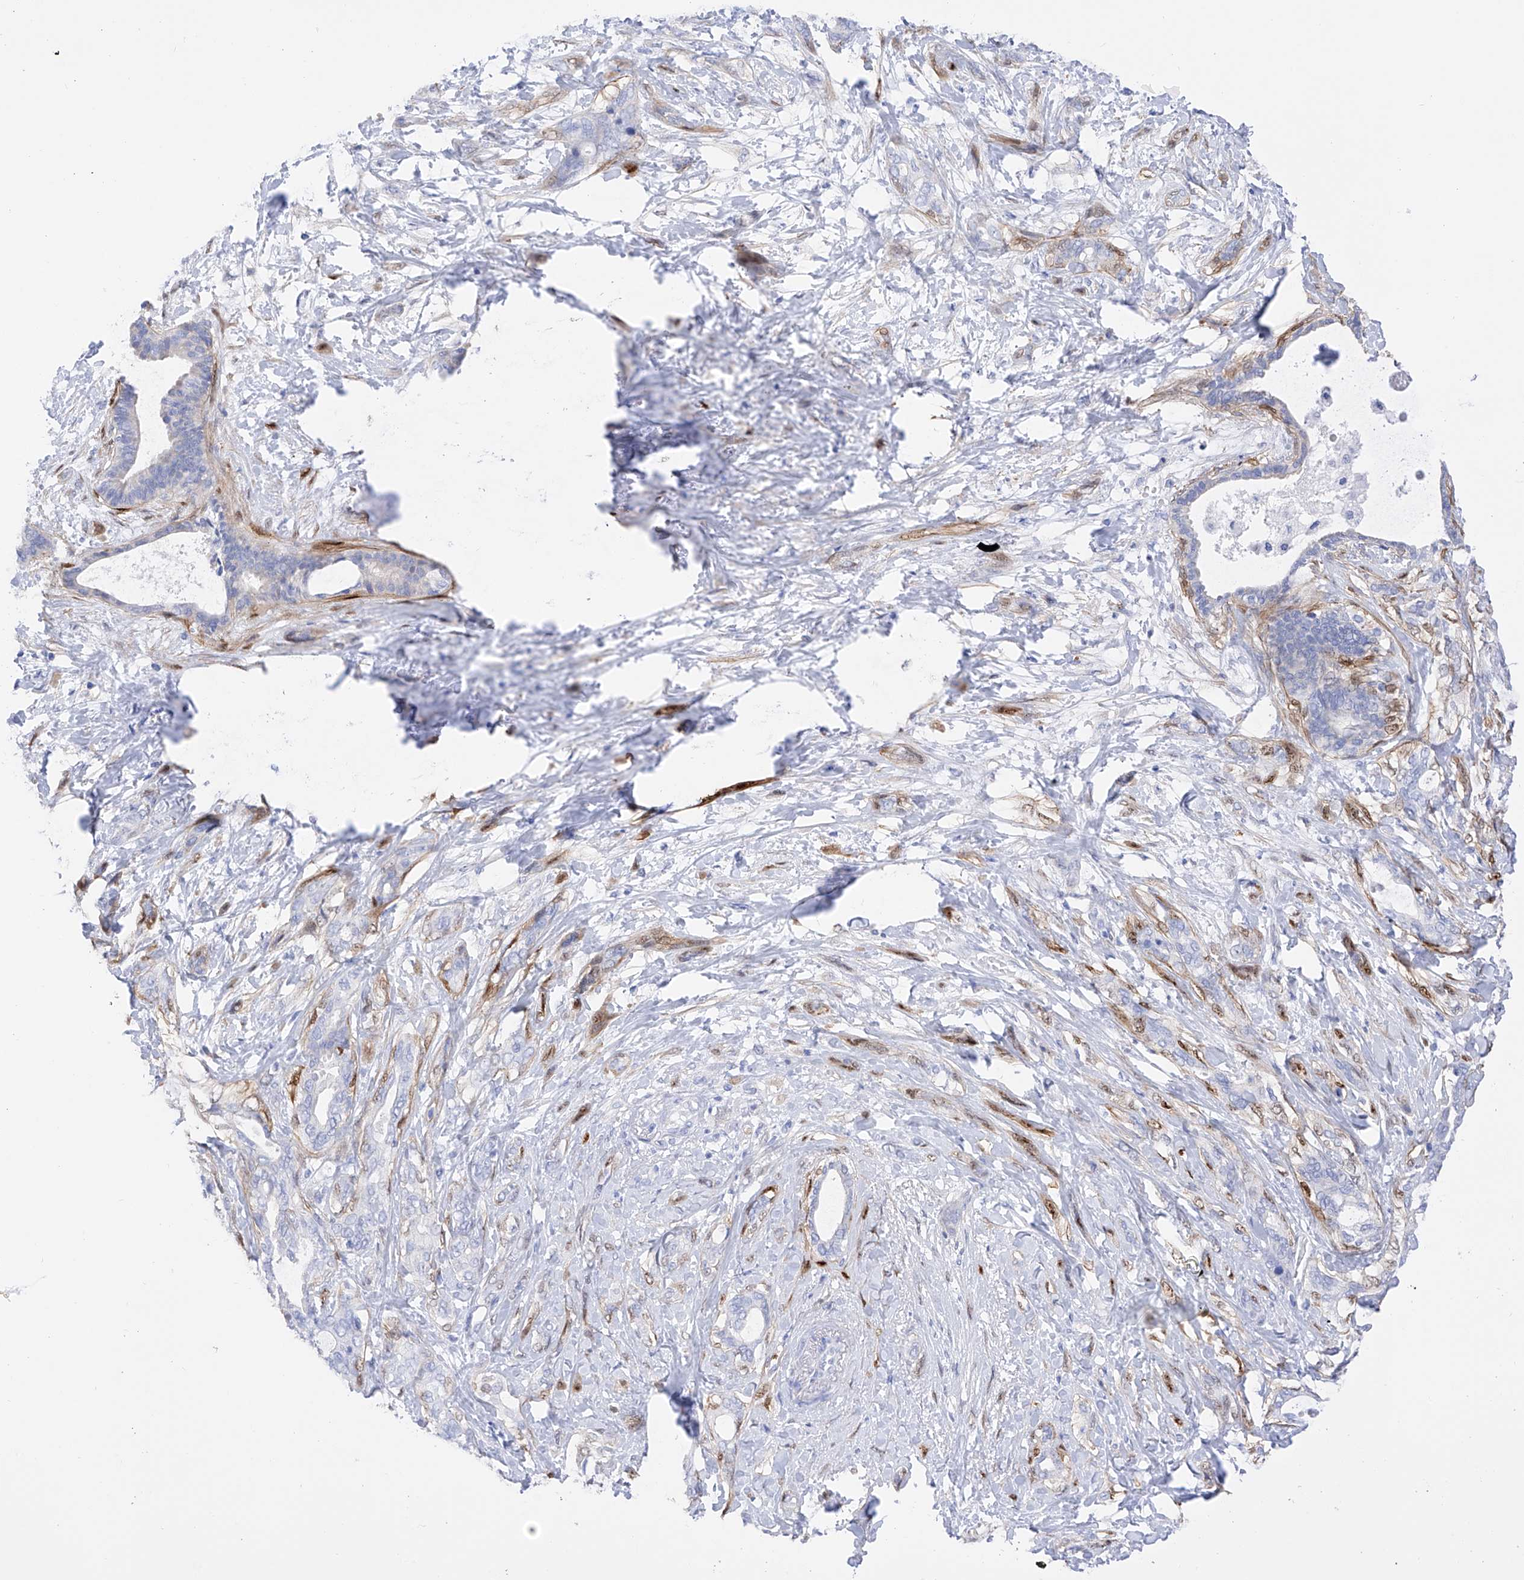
{"staining": {"intensity": "negative", "quantity": "none", "location": "none"}, "tissue": "pancreatic cancer", "cell_type": "Tumor cells", "image_type": "cancer", "snomed": [{"axis": "morphology", "description": "Normal tissue, NOS"}, {"axis": "morphology", "description": "Adenocarcinoma, NOS"}, {"axis": "topography", "description": "Pancreas"}, {"axis": "topography", "description": "Peripheral nerve tissue"}], "caption": "A photomicrograph of human pancreatic cancer (adenocarcinoma) is negative for staining in tumor cells.", "gene": "TRPC7", "patient": {"sex": "female", "age": 63}}